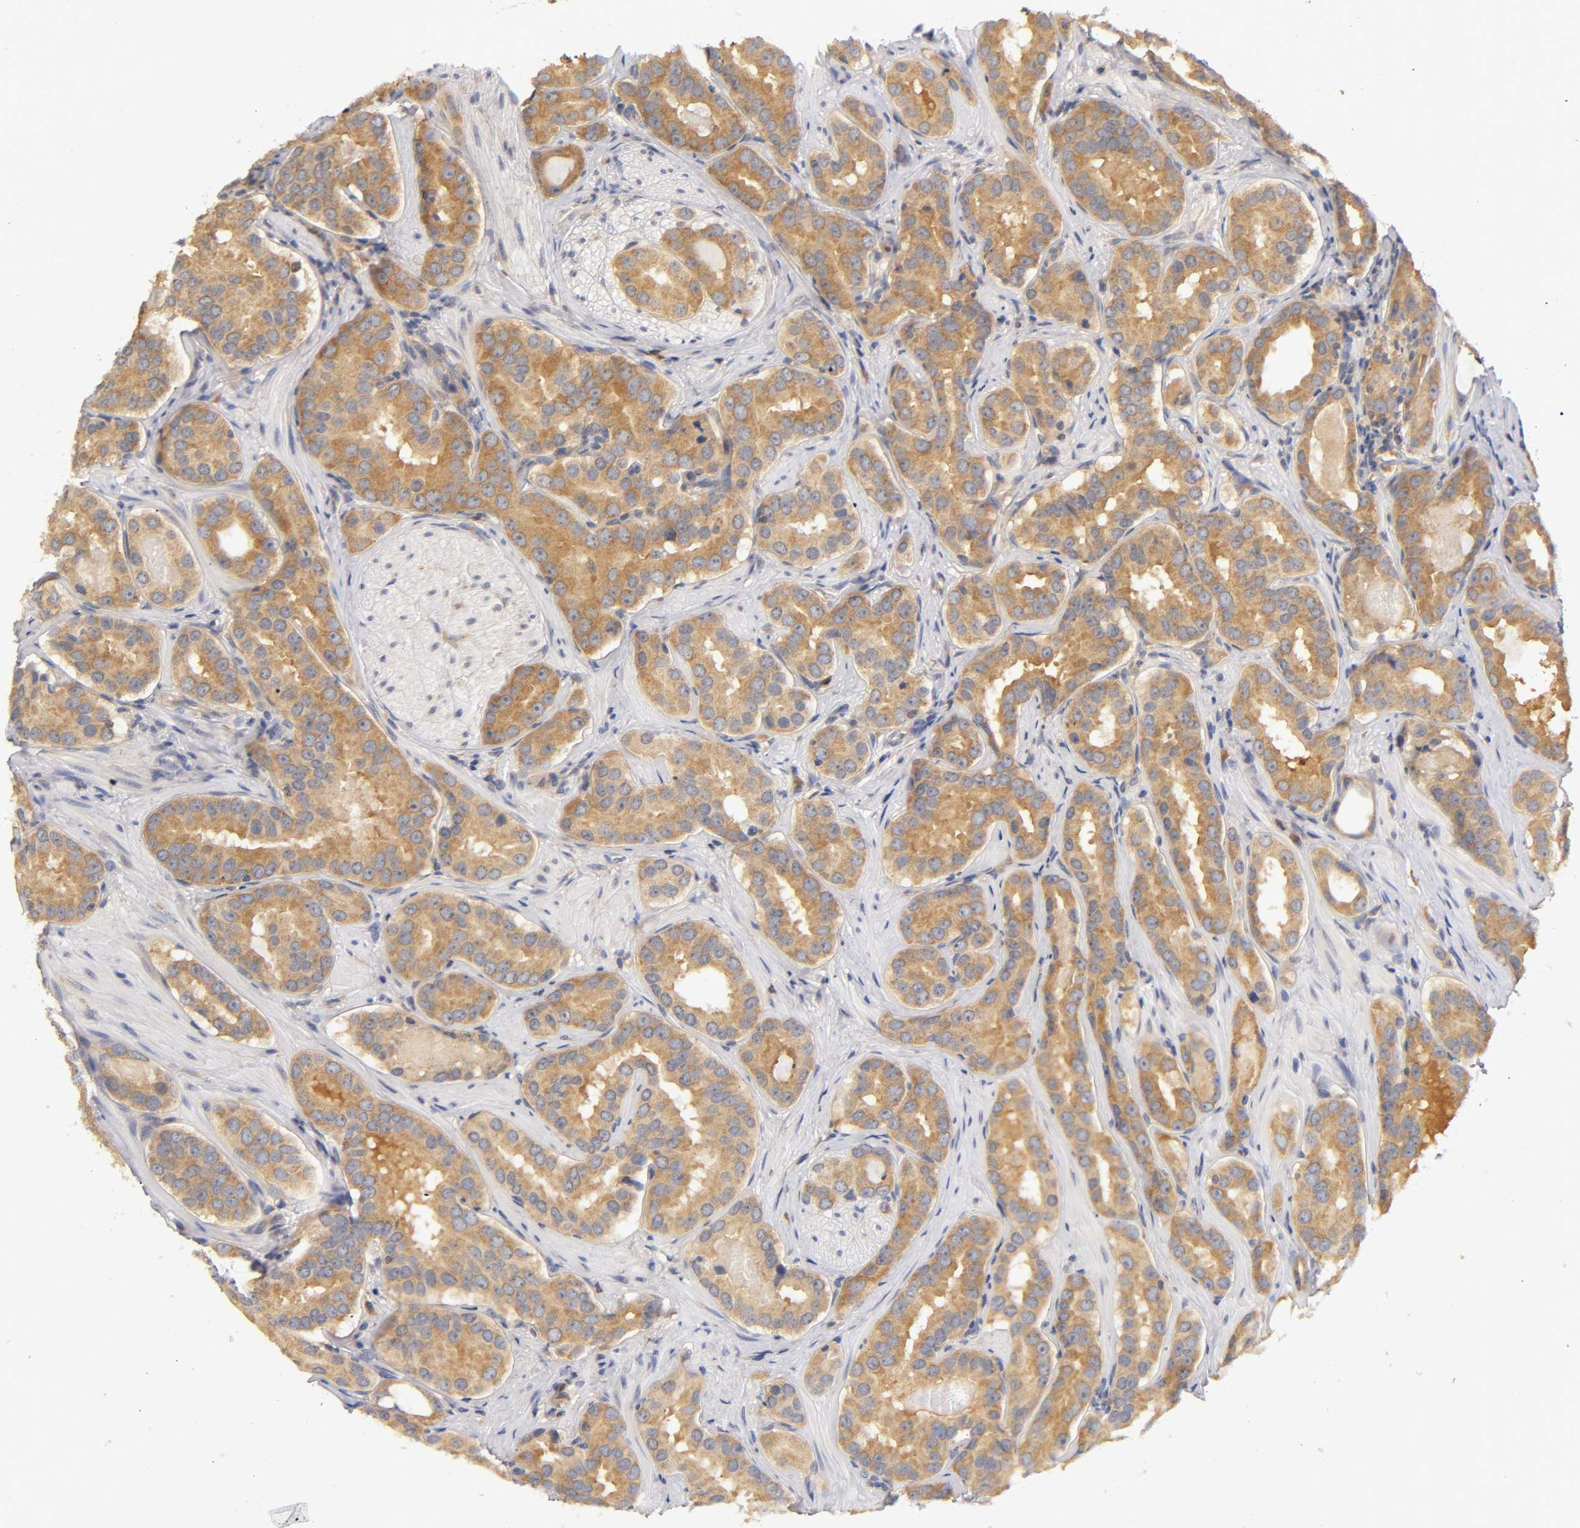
{"staining": {"intensity": "moderate", "quantity": ">75%", "location": "cytoplasmic/membranous"}, "tissue": "prostate cancer", "cell_type": "Tumor cells", "image_type": "cancer", "snomed": [{"axis": "morphology", "description": "Adenocarcinoma, Low grade"}, {"axis": "topography", "description": "Prostate"}], "caption": "A brown stain labels moderate cytoplasmic/membranous expression of a protein in human adenocarcinoma (low-grade) (prostate) tumor cells.", "gene": "RPS29", "patient": {"sex": "male", "age": 59}}